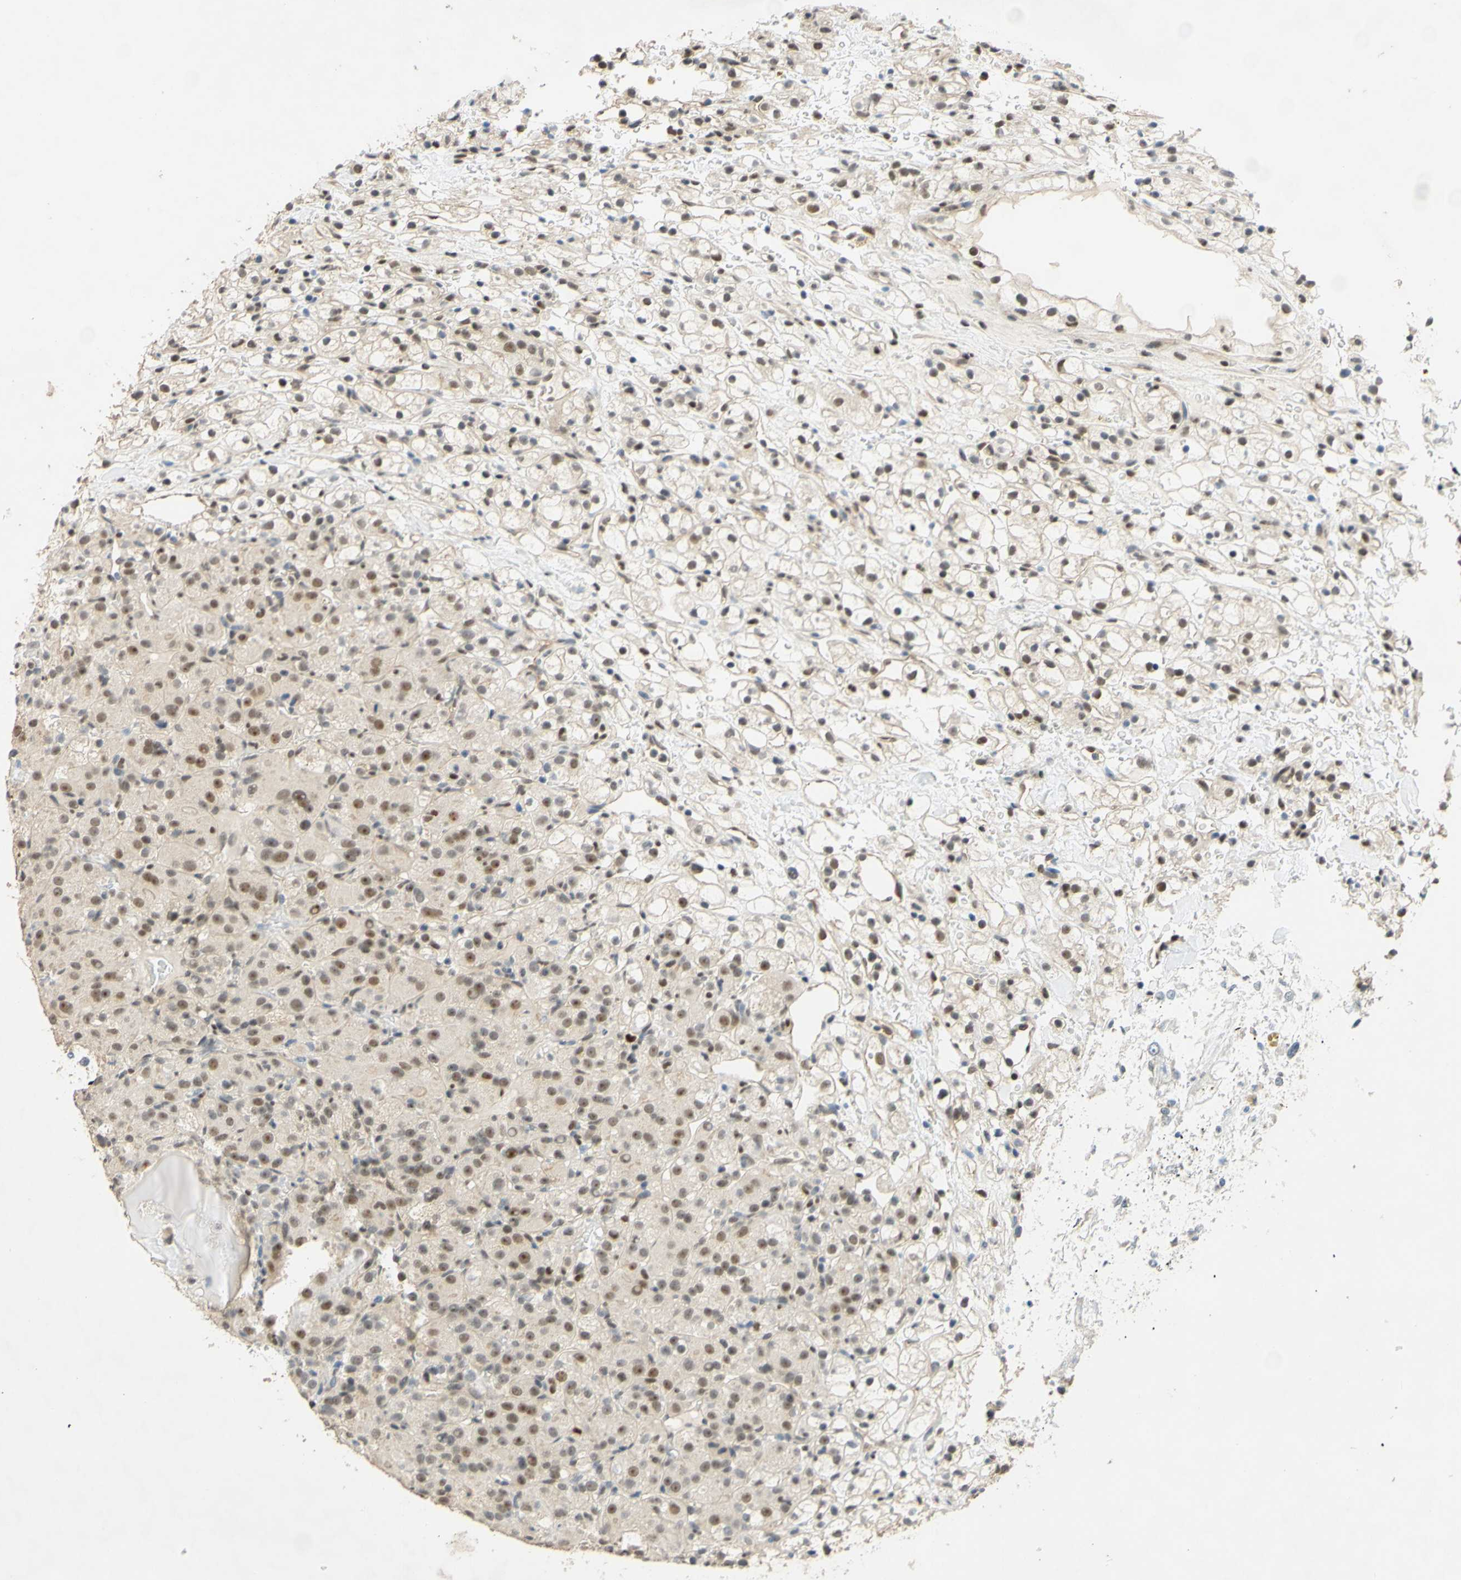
{"staining": {"intensity": "weak", "quantity": "25%-75%", "location": "cytoplasmic/membranous,nuclear"}, "tissue": "renal cancer", "cell_type": "Tumor cells", "image_type": "cancer", "snomed": [{"axis": "morphology", "description": "Adenocarcinoma, NOS"}, {"axis": "topography", "description": "Kidney"}], "caption": "Protein expression analysis of human renal cancer reveals weak cytoplasmic/membranous and nuclear positivity in about 25%-75% of tumor cells.", "gene": "POLB", "patient": {"sex": "male", "age": 61}}